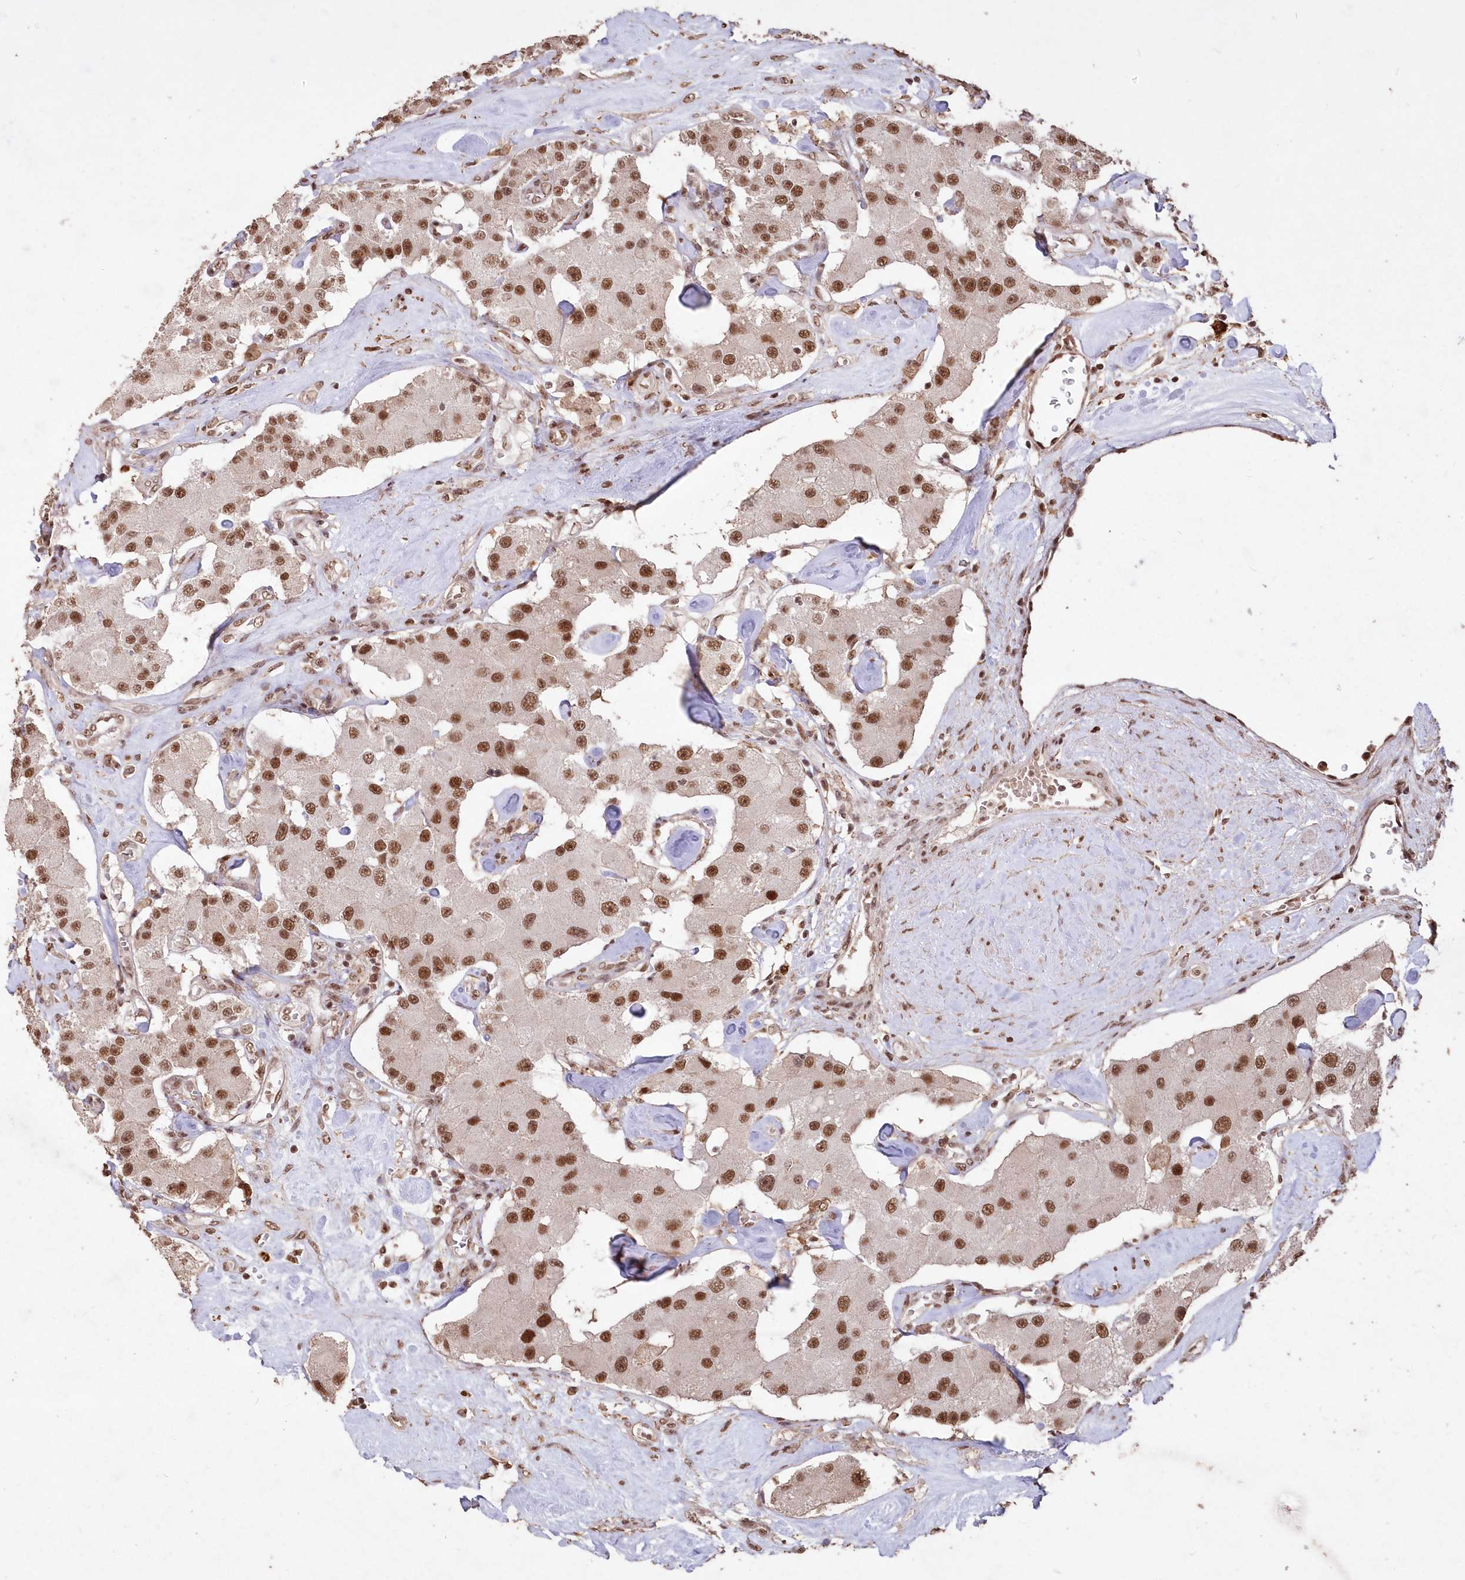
{"staining": {"intensity": "moderate", "quantity": ">75%", "location": "nuclear"}, "tissue": "carcinoid", "cell_type": "Tumor cells", "image_type": "cancer", "snomed": [{"axis": "morphology", "description": "Carcinoid, malignant, NOS"}, {"axis": "topography", "description": "Pancreas"}], "caption": "Carcinoid (malignant) stained for a protein exhibits moderate nuclear positivity in tumor cells. (IHC, brightfield microscopy, high magnification).", "gene": "PDS5A", "patient": {"sex": "male", "age": 41}}